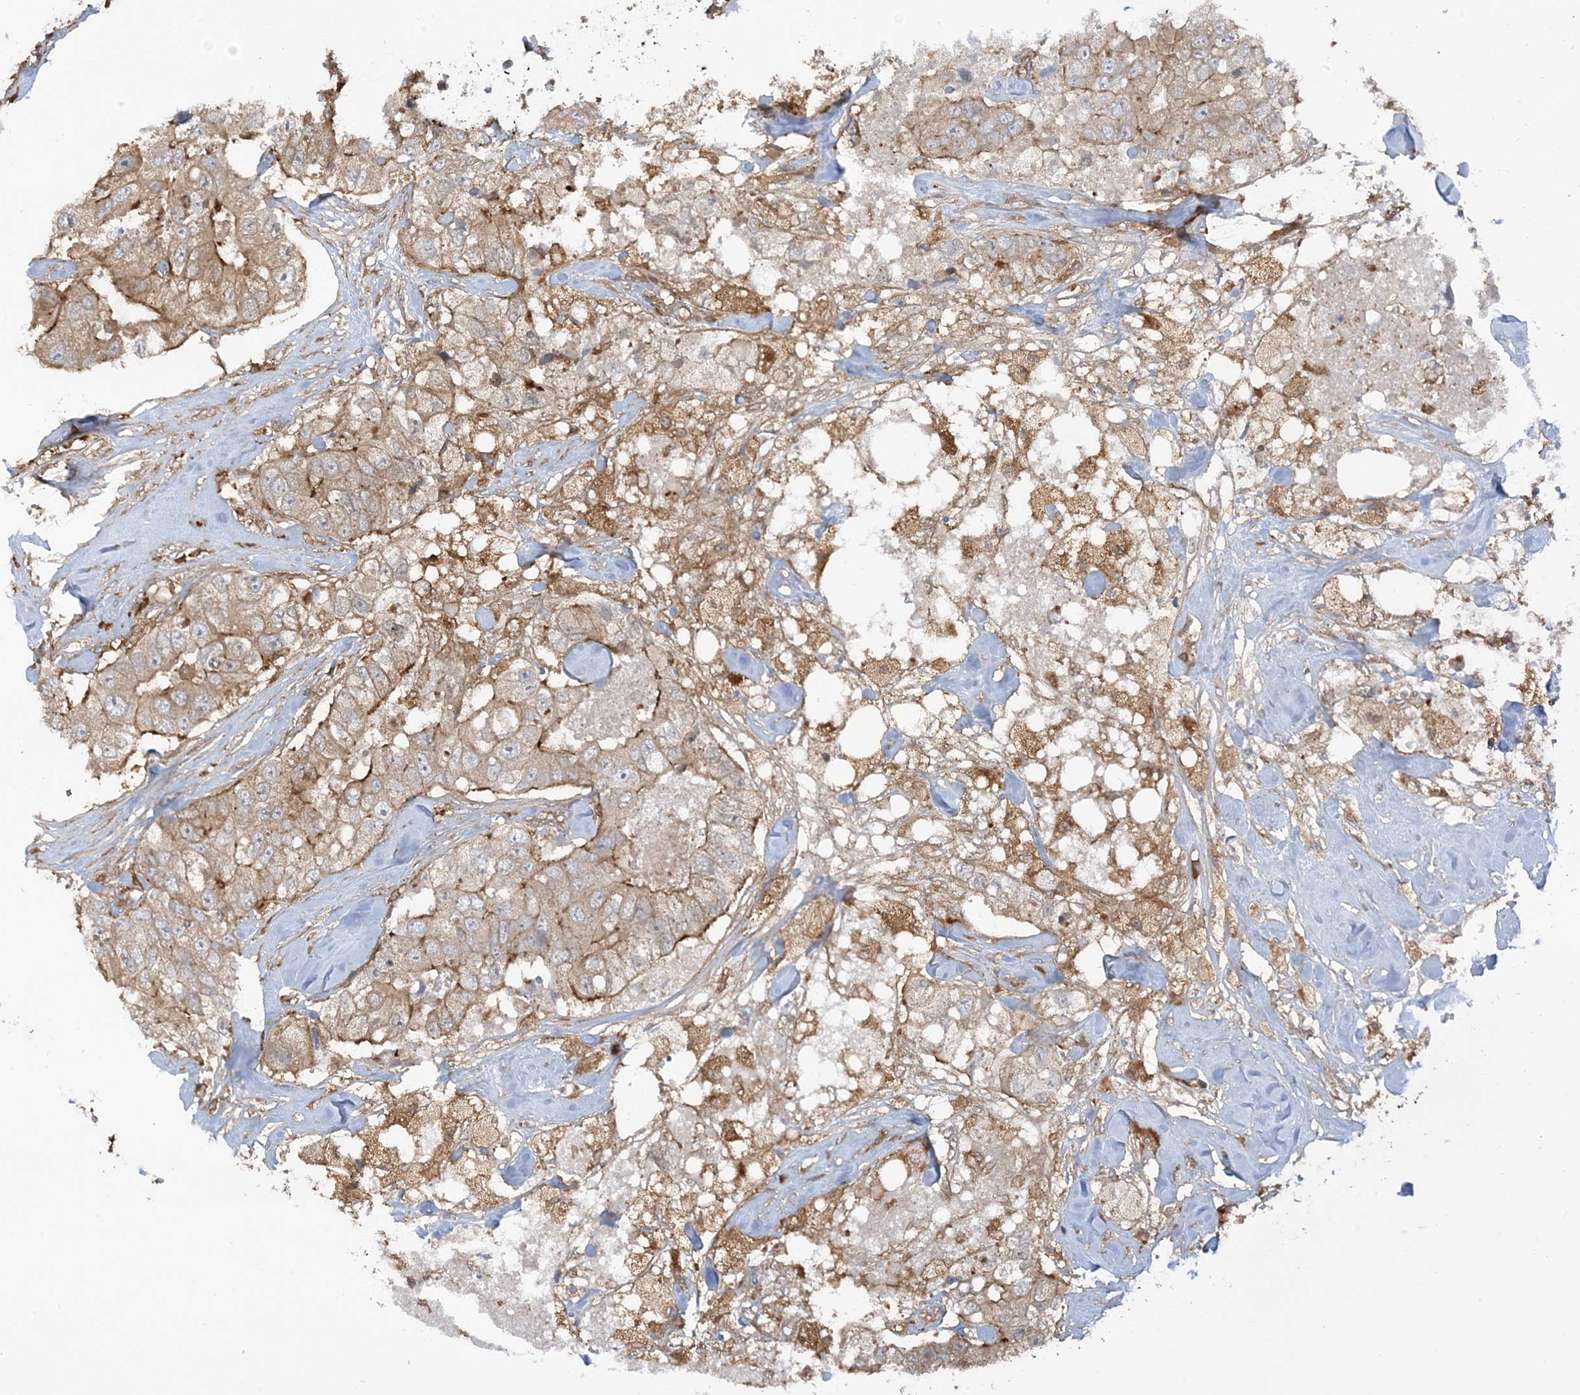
{"staining": {"intensity": "moderate", "quantity": "25%-75%", "location": "cytoplasmic/membranous"}, "tissue": "breast cancer", "cell_type": "Tumor cells", "image_type": "cancer", "snomed": [{"axis": "morphology", "description": "Duct carcinoma"}, {"axis": "topography", "description": "Breast"}], "caption": "DAB (3,3'-diaminobenzidine) immunohistochemical staining of breast intraductal carcinoma displays moderate cytoplasmic/membranous protein positivity in about 25%-75% of tumor cells. The protein is stained brown, and the nuclei are stained in blue (DAB IHC with brightfield microscopy, high magnification).", "gene": "CAPZB", "patient": {"sex": "female", "age": 62}}